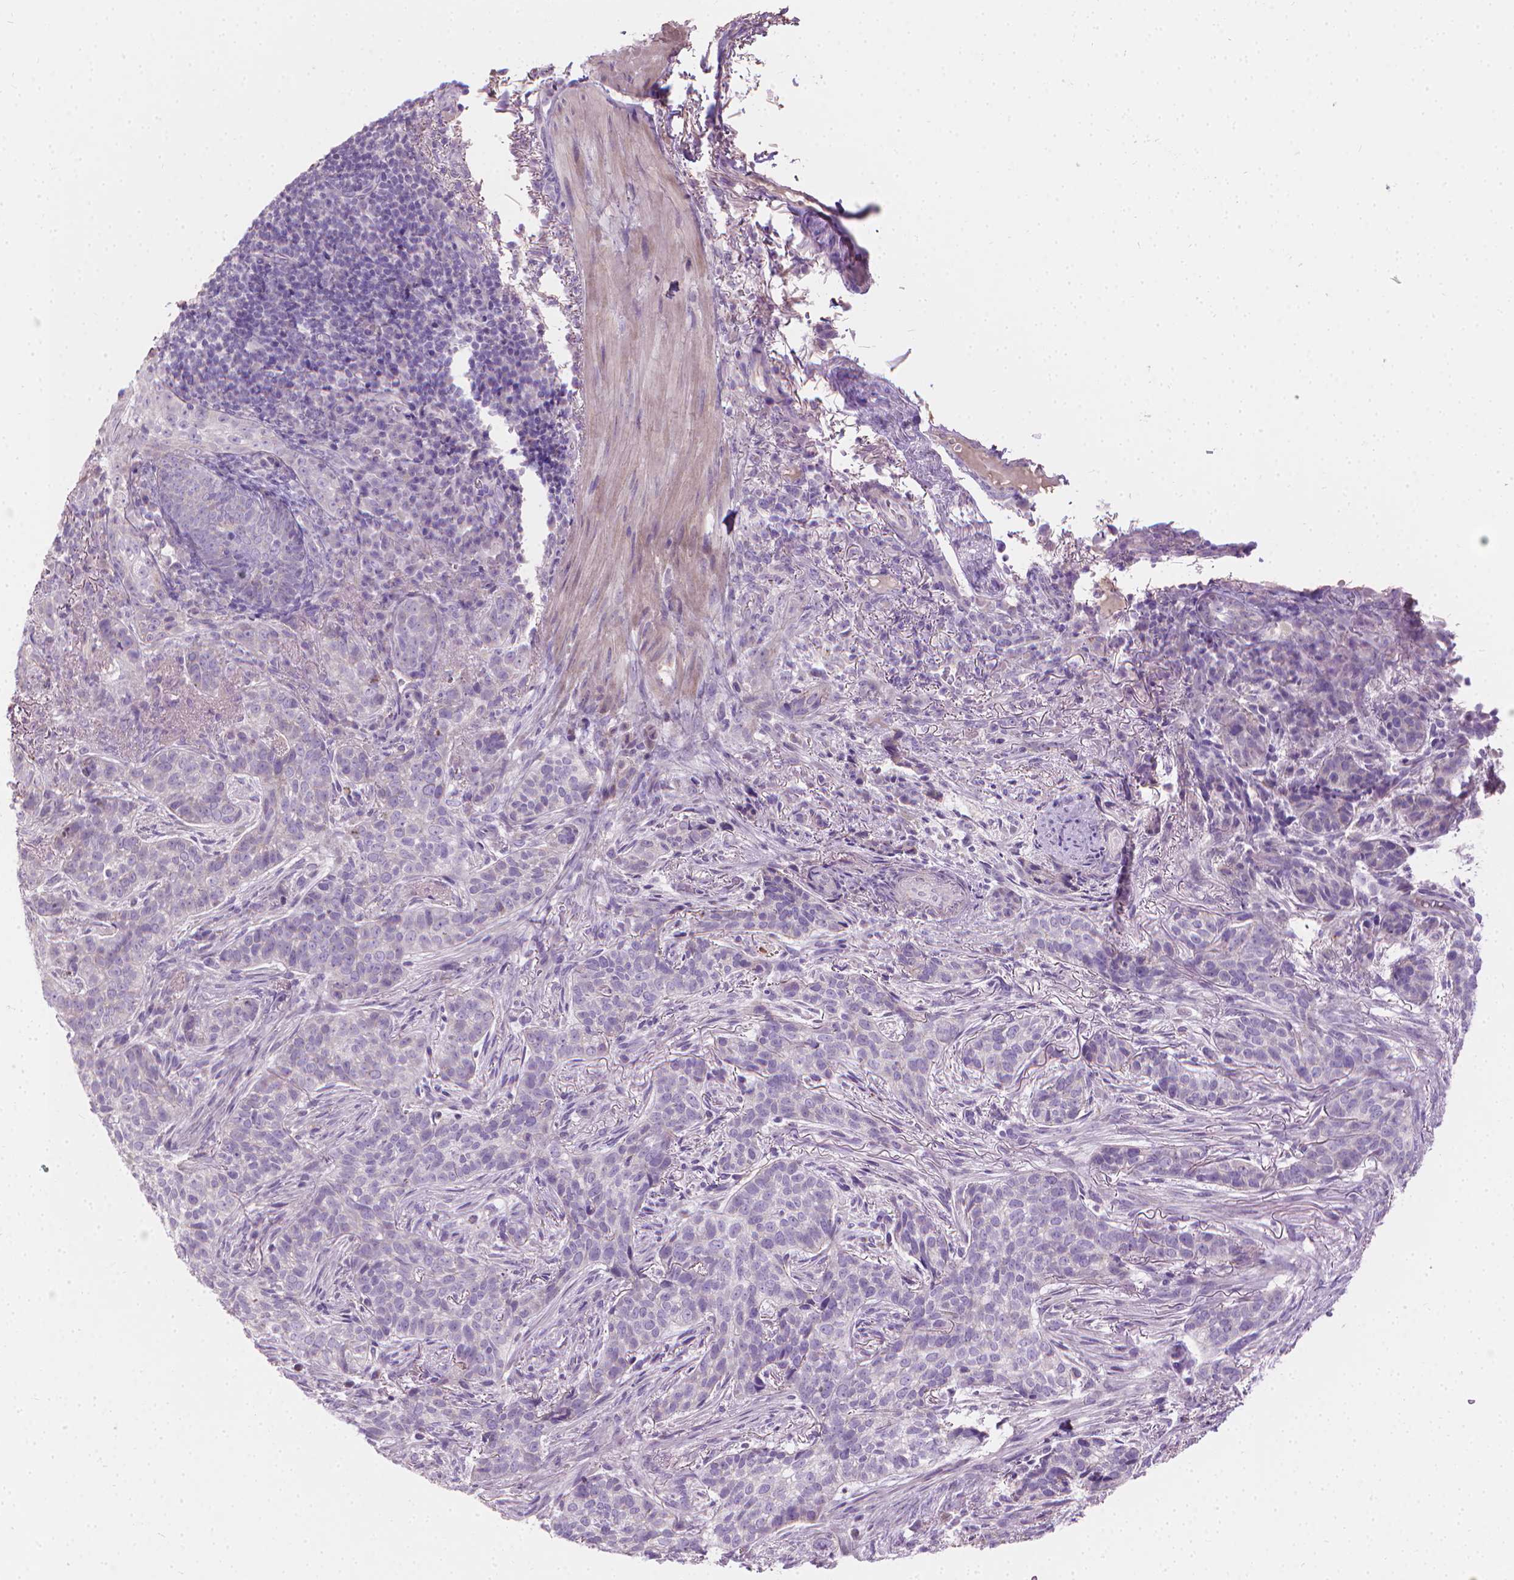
{"staining": {"intensity": "negative", "quantity": "none", "location": "none"}, "tissue": "skin cancer", "cell_type": "Tumor cells", "image_type": "cancer", "snomed": [{"axis": "morphology", "description": "Basal cell carcinoma"}, {"axis": "topography", "description": "Skin"}], "caption": "High magnification brightfield microscopy of skin cancer stained with DAB (3,3'-diaminobenzidine) (brown) and counterstained with hematoxylin (blue): tumor cells show no significant staining. (DAB (3,3'-diaminobenzidine) IHC with hematoxylin counter stain).", "gene": "CABCOCO1", "patient": {"sex": "female", "age": 69}}